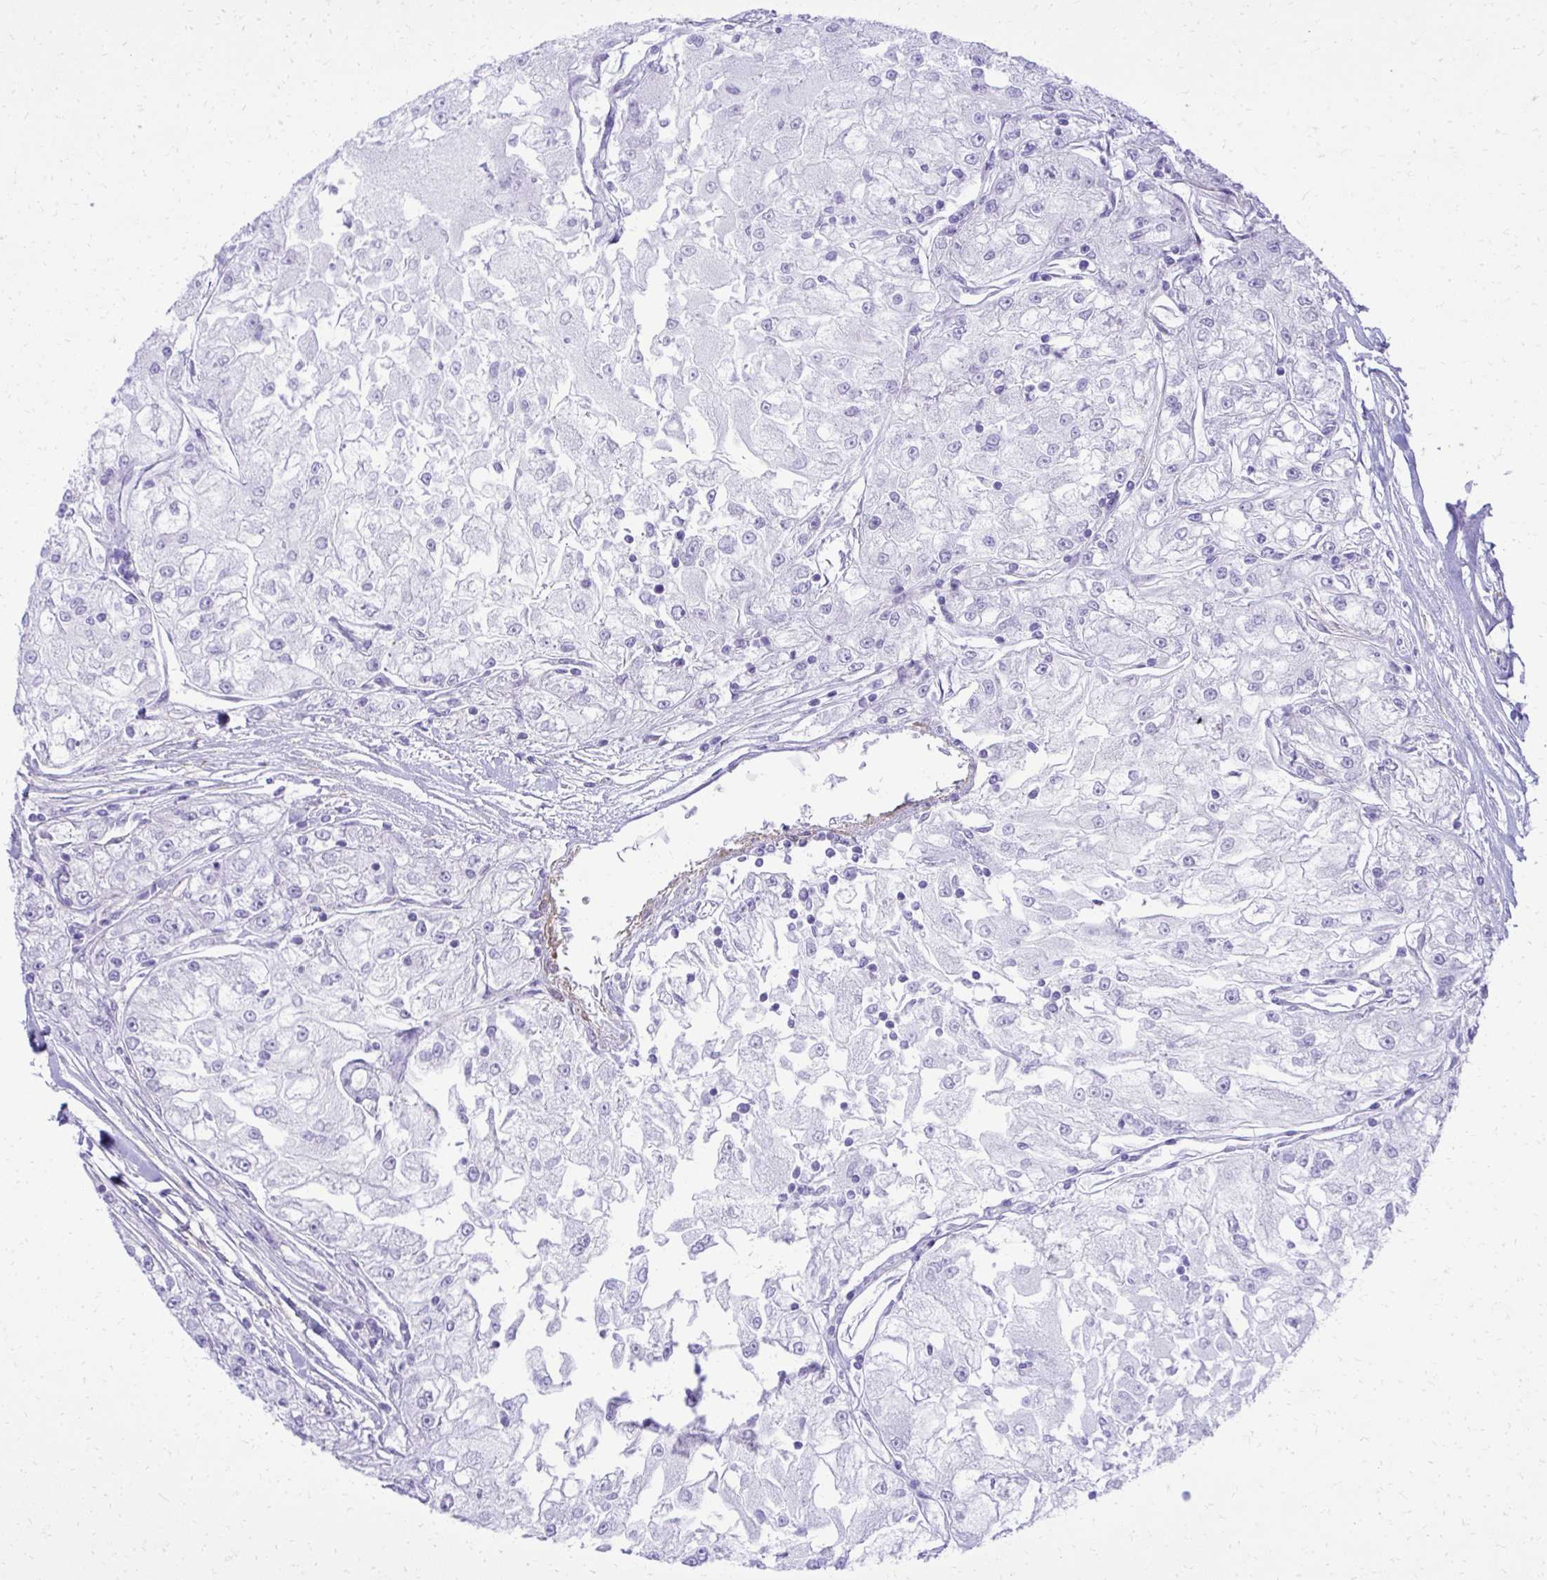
{"staining": {"intensity": "negative", "quantity": "none", "location": "none"}, "tissue": "renal cancer", "cell_type": "Tumor cells", "image_type": "cancer", "snomed": [{"axis": "morphology", "description": "Adenocarcinoma, NOS"}, {"axis": "topography", "description": "Kidney"}], "caption": "Immunohistochemical staining of human renal adenocarcinoma demonstrates no significant staining in tumor cells.", "gene": "PITPNM3", "patient": {"sex": "female", "age": 72}}